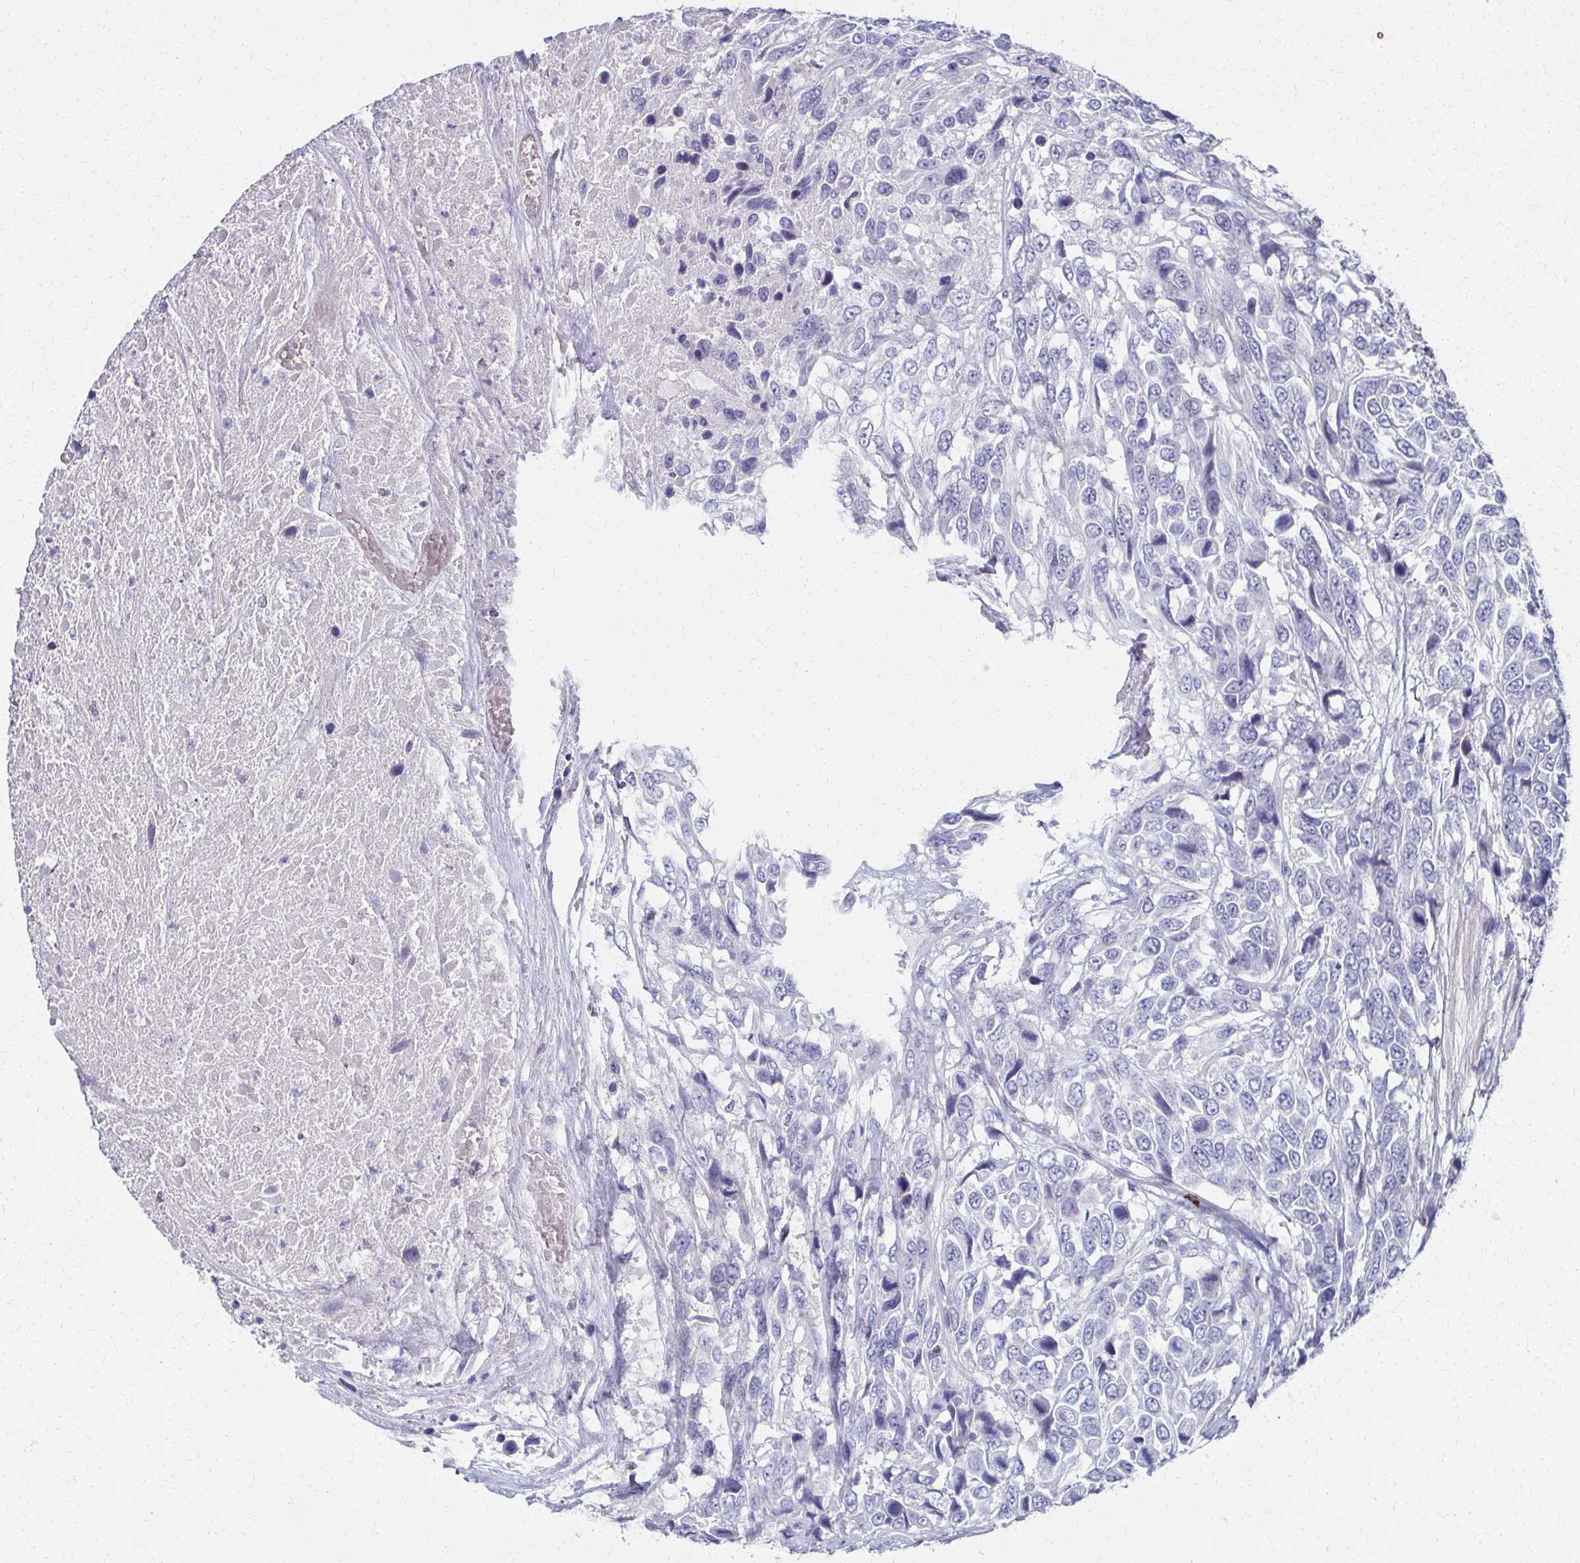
{"staining": {"intensity": "negative", "quantity": "none", "location": "none"}, "tissue": "urothelial cancer", "cell_type": "Tumor cells", "image_type": "cancer", "snomed": [{"axis": "morphology", "description": "Urothelial carcinoma, High grade"}, {"axis": "topography", "description": "Urinary bladder"}], "caption": "An immunohistochemistry (IHC) micrograph of urothelial cancer is shown. There is no staining in tumor cells of urothelial cancer. (Immunohistochemistry (ihc), brightfield microscopy, high magnification).", "gene": "MS4A2", "patient": {"sex": "female", "age": 70}}